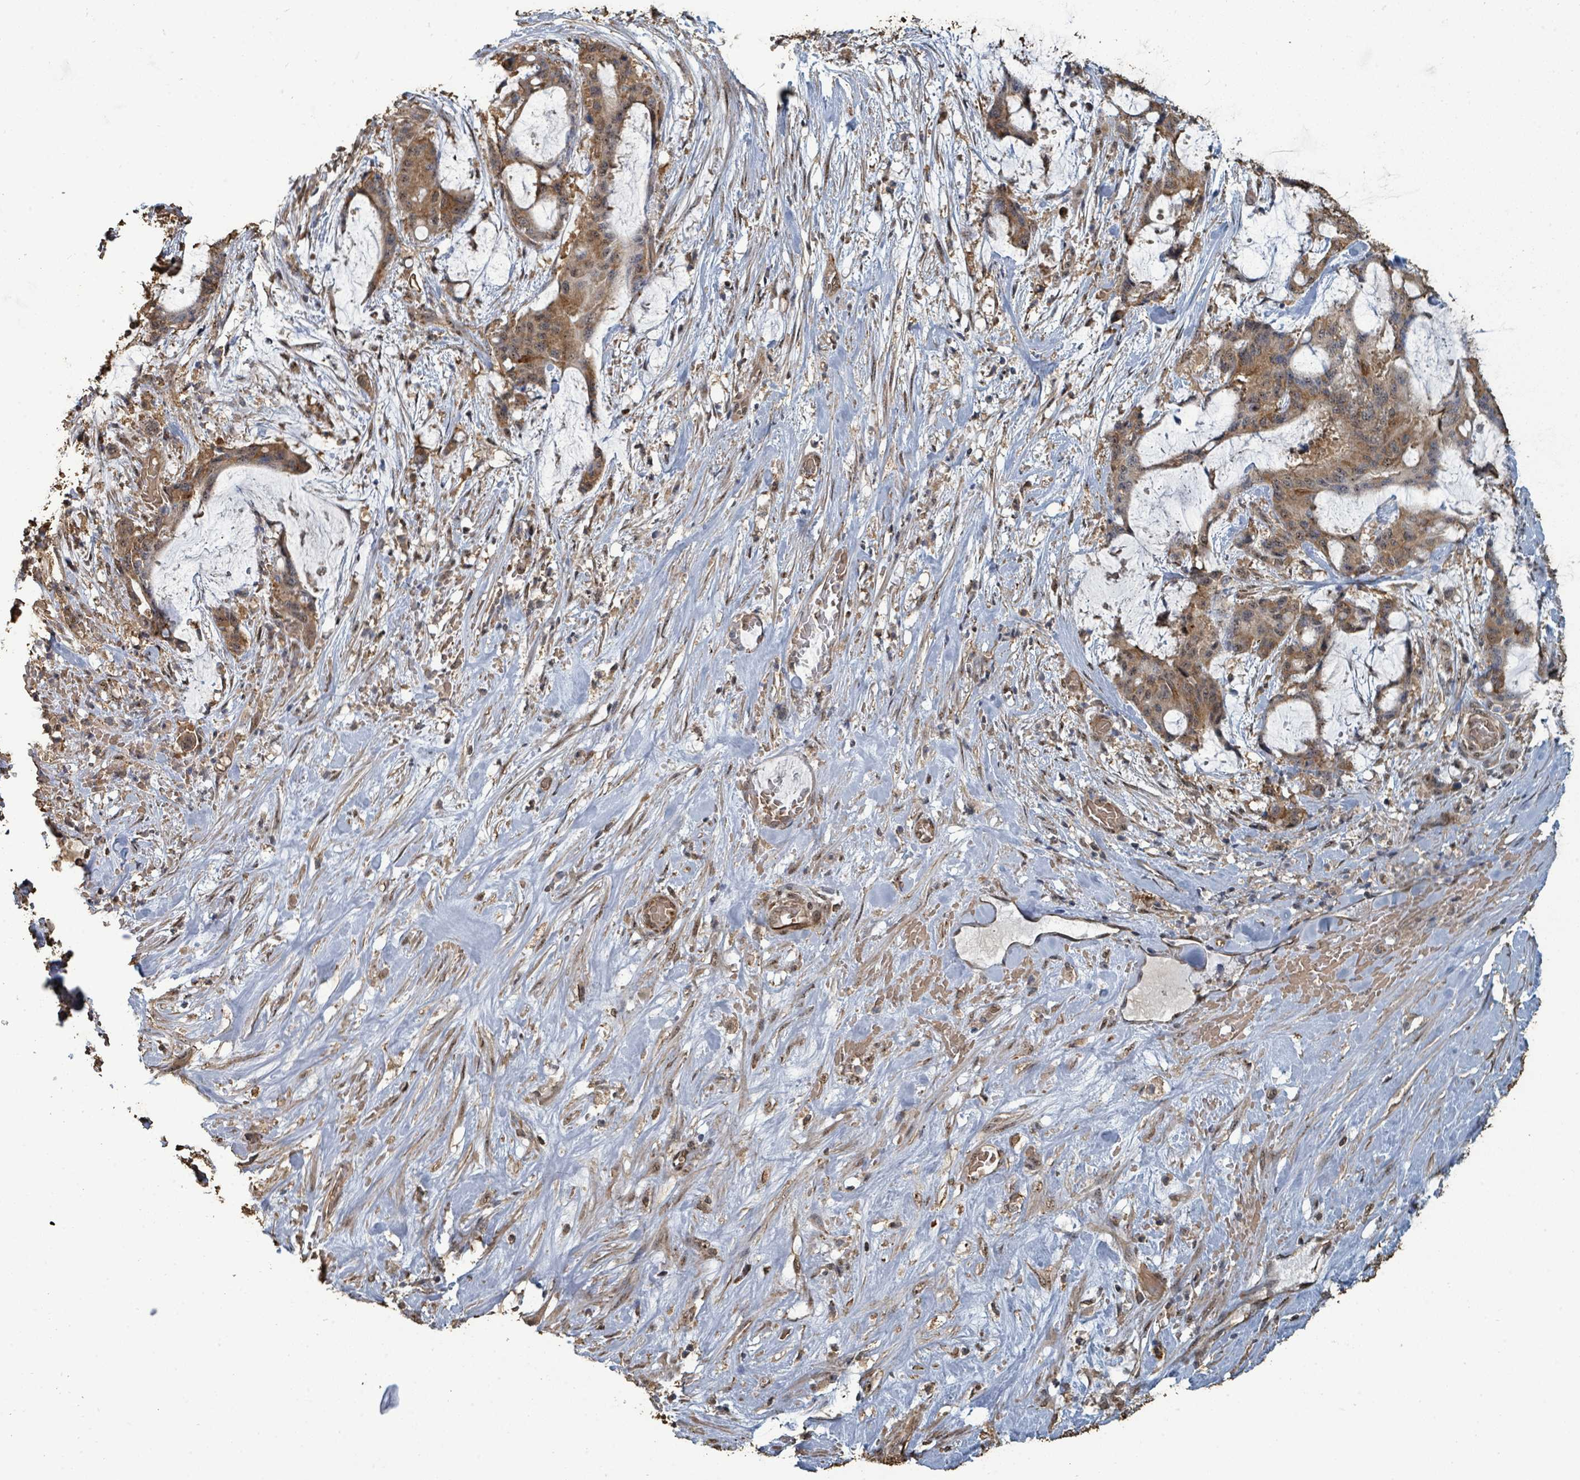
{"staining": {"intensity": "moderate", "quantity": ">75%", "location": "cytoplasmic/membranous"}, "tissue": "liver cancer", "cell_type": "Tumor cells", "image_type": "cancer", "snomed": [{"axis": "morphology", "description": "Normal tissue, NOS"}, {"axis": "morphology", "description": "Cholangiocarcinoma"}, {"axis": "topography", "description": "Liver"}, {"axis": "topography", "description": "Peripheral nerve tissue"}], "caption": "This image shows cholangiocarcinoma (liver) stained with immunohistochemistry (IHC) to label a protein in brown. The cytoplasmic/membranous of tumor cells show moderate positivity for the protein. Nuclei are counter-stained blue.", "gene": "C6orf52", "patient": {"sex": "female", "age": 73}}